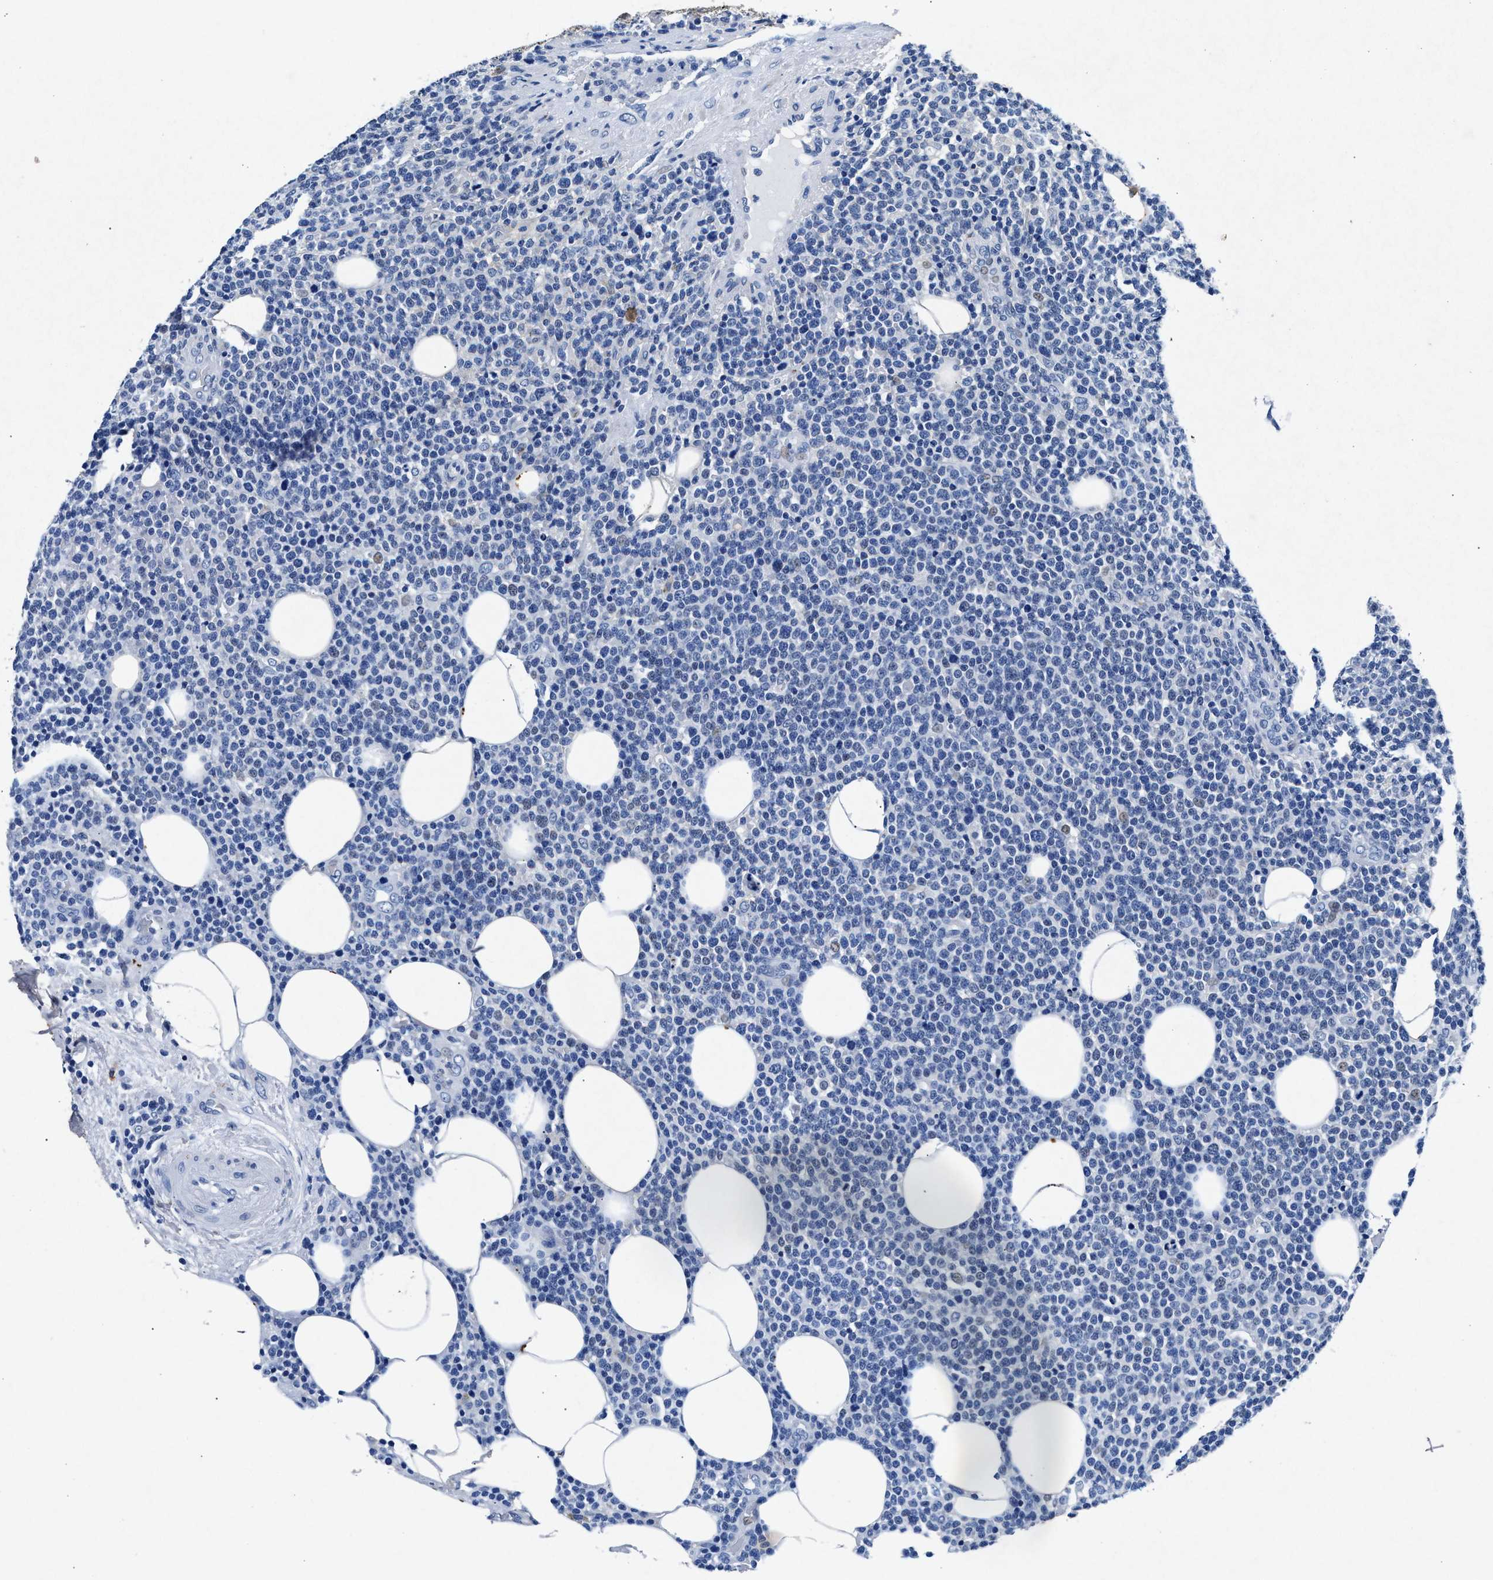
{"staining": {"intensity": "weak", "quantity": "<25%", "location": "nuclear"}, "tissue": "lymphoma", "cell_type": "Tumor cells", "image_type": "cancer", "snomed": [{"axis": "morphology", "description": "Malignant lymphoma, non-Hodgkin's type, High grade"}, {"axis": "topography", "description": "Lymph node"}], "caption": "High-grade malignant lymphoma, non-Hodgkin's type was stained to show a protein in brown. There is no significant expression in tumor cells.", "gene": "MAP6", "patient": {"sex": "male", "age": 61}}